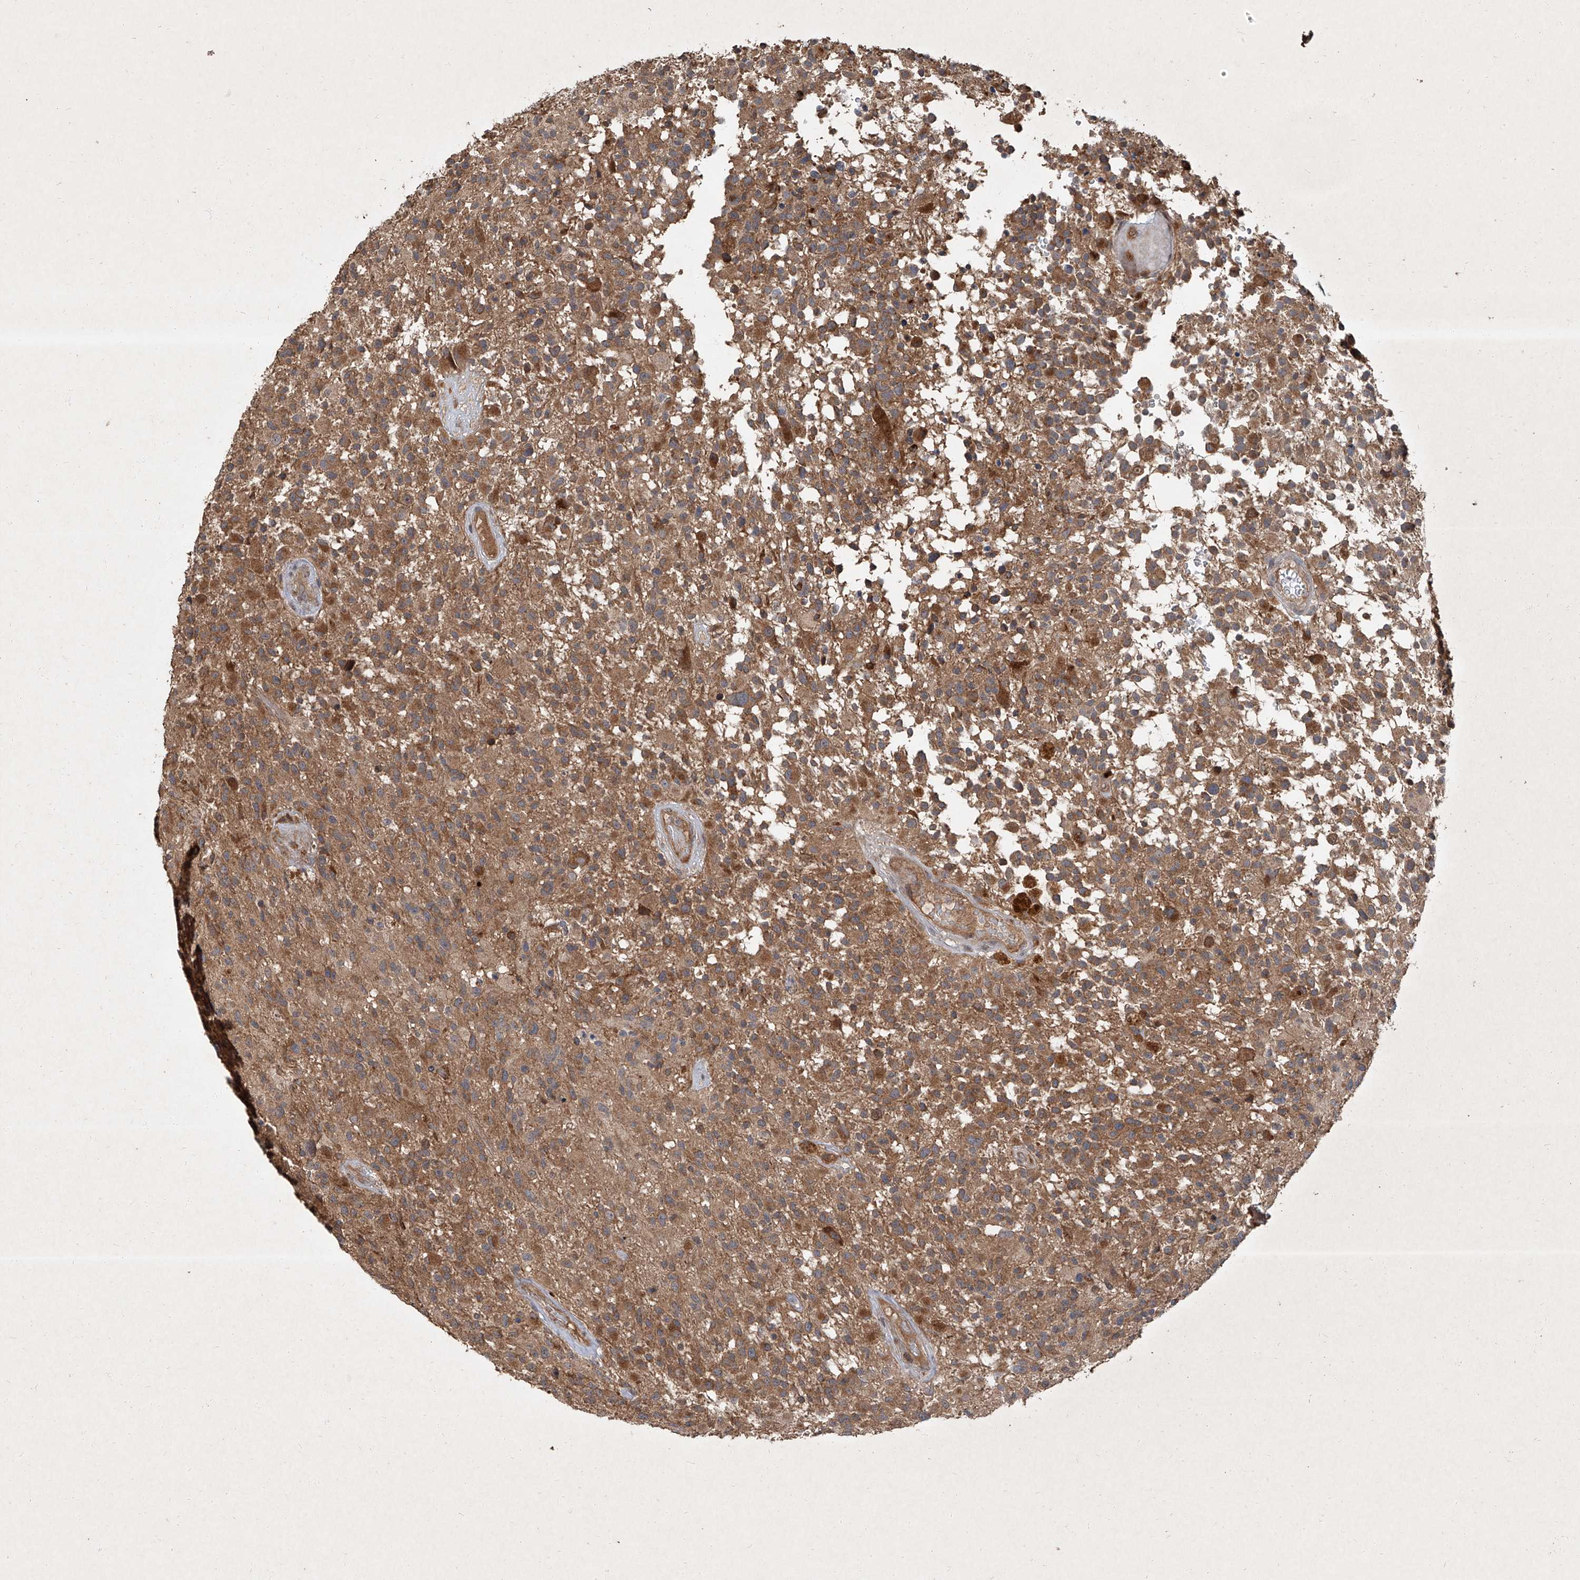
{"staining": {"intensity": "moderate", "quantity": ">75%", "location": "cytoplasmic/membranous"}, "tissue": "glioma", "cell_type": "Tumor cells", "image_type": "cancer", "snomed": [{"axis": "morphology", "description": "Glioma, malignant, High grade"}, {"axis": "morphology", "description": "Glioblastoma, NOS"}, {"axis": "topography", "description": "Brain"}], "caption": "Immunohistochemistry (IHC) of human glioblastoma shows medium levels of moderate cytoplasmic/membranous expression in approximately >75% of tumor cells.", "gene": "CCN1", "patient": {"sex": "male", "age": 60}}